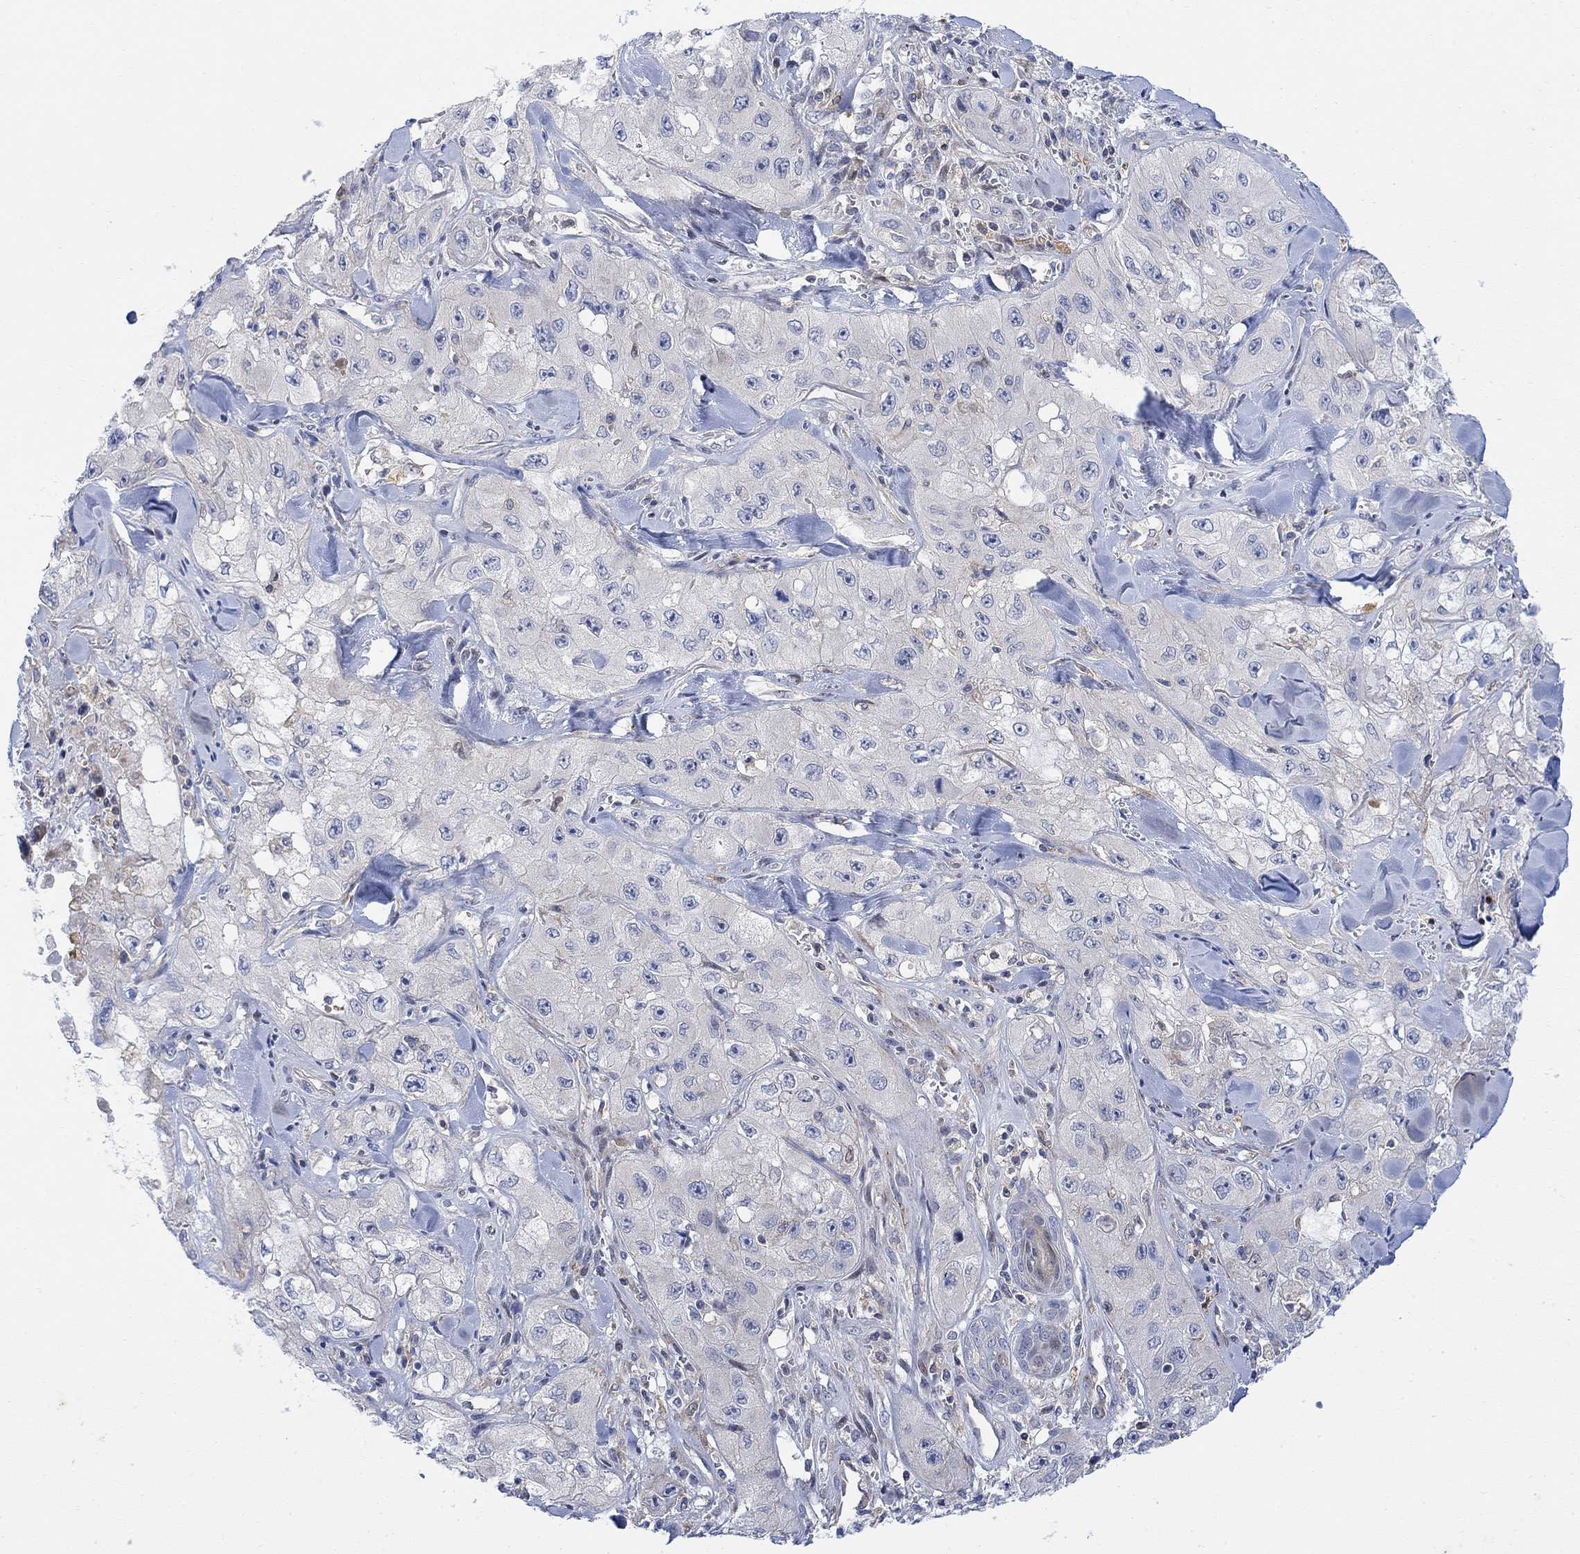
{"staining": {"intensity": "moderate", "quantity": "<25%", "location": "cytoplasmic/membranous"}, "tissue": "skin cancer", "cell_type": "Tumor cells", "image_type": "cancer", "snomed": [{"axis": "morphology", "description": "Squamous cell carcinoma, NOS"}, {"axis": "topography", "description": "Skin"}, {"axis": "topography", "description": "Subcutis"}], "caption": "IHC (DAB (3,3'-diaminobenzidine)) staining of squamous cell carcinoma (skin) demonstrates moderate cytoplasmic/membranous protein positivity in approximately <25% of tumor cells.", "gene": "ARSK", "patient": {"sex": "male", "age": 73}}